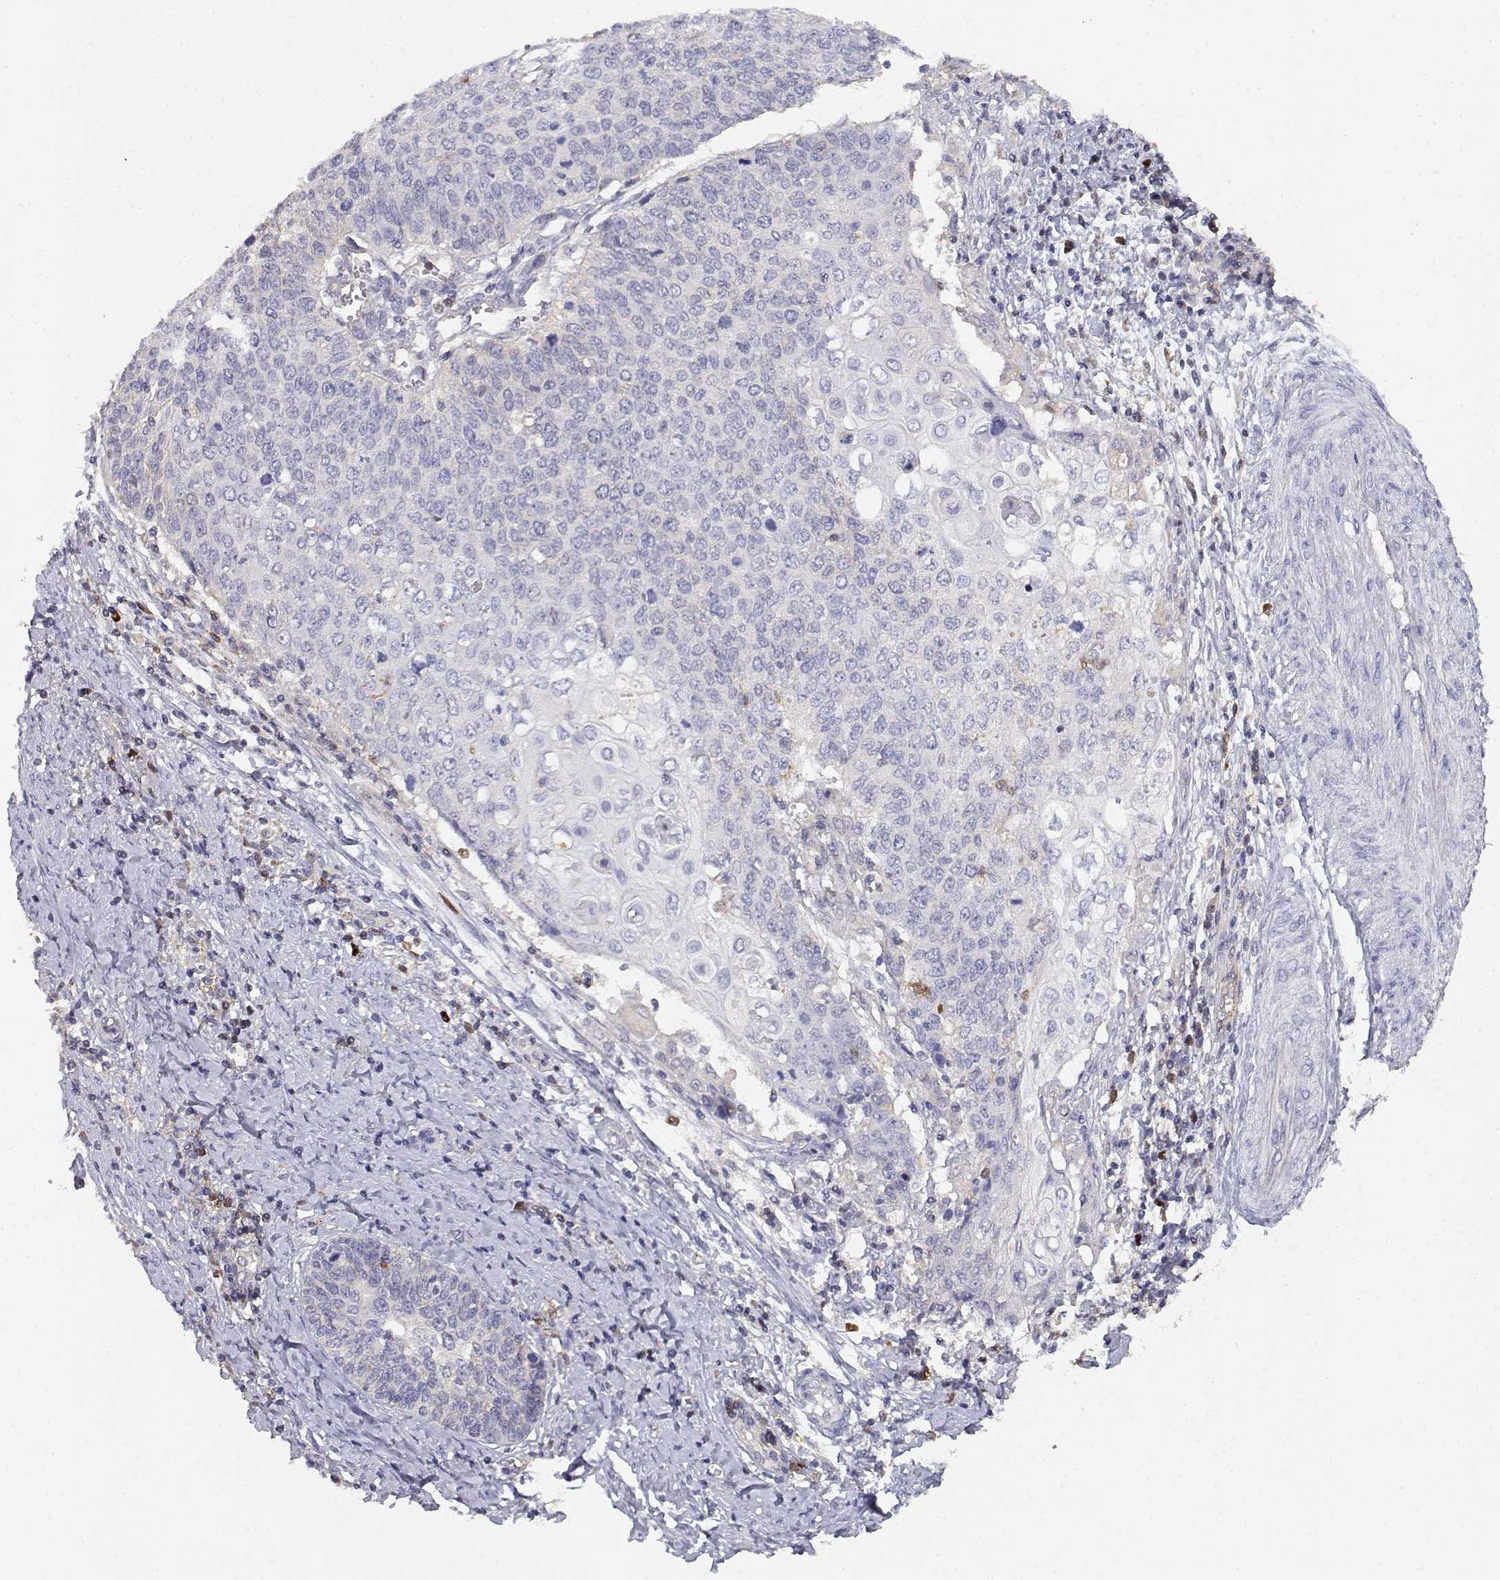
{"staining": {"intensity": "negative", "quantity": "none", "location": "none"}, "tissue": "cervical cancer", "cell_type": "Tumor cells", "image_type": "cancer", "snomed": [{"axis": "morphology", "description": "Squamous cell carcinoma, NOS"}, {"axis": "topography", "description": "Cervix"}], "caption": "Cervical cancer (squamous cell carcinoma) stained for a protein using immunohistochemistry shows no staining tumor cells.", "gene": "ADA", "patient": {"sex": "female", "age": 39}}